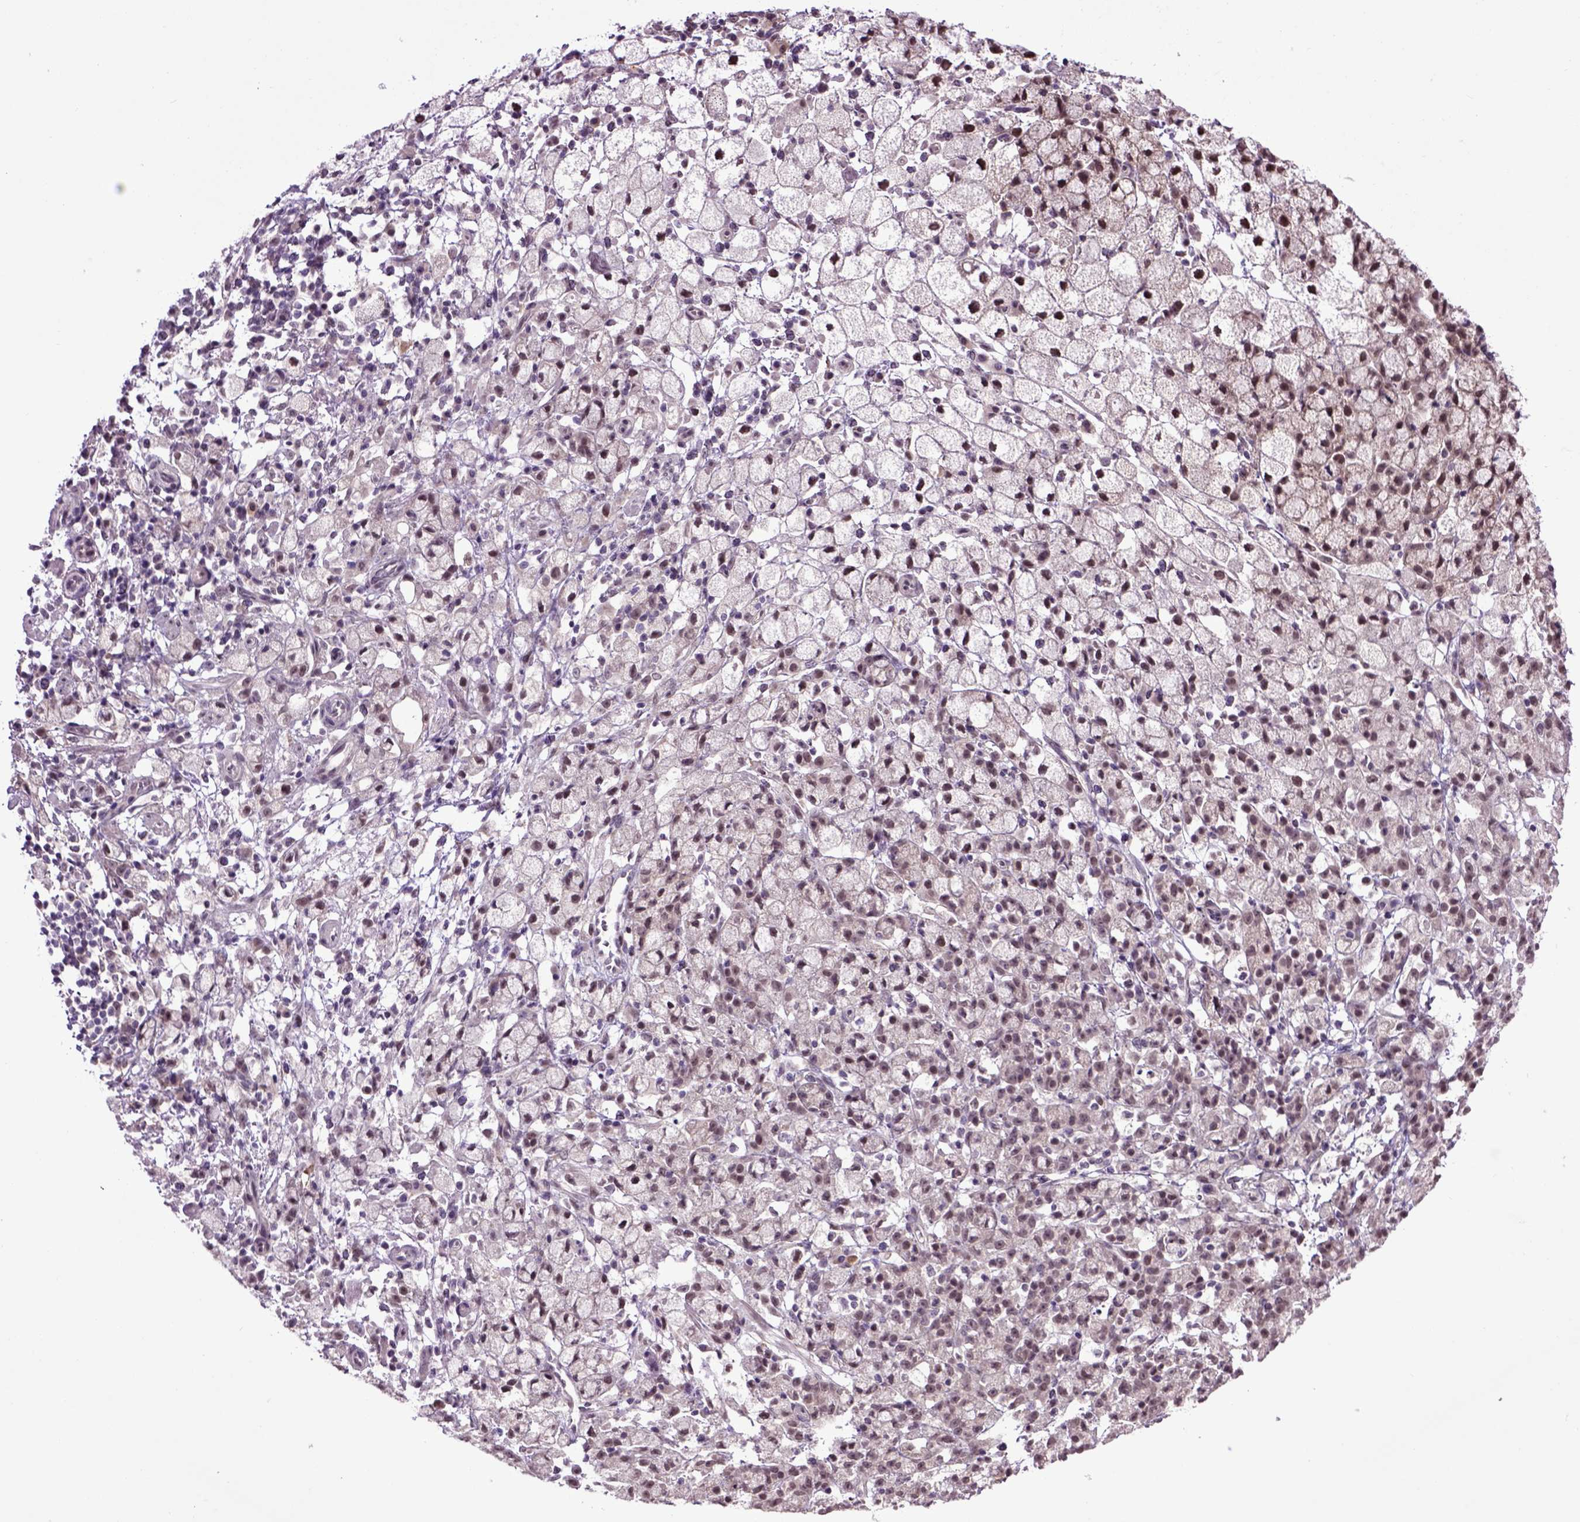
{"staining": {"intensity": "weak", "quantity": ">75%", "location": "nuclear"}, "tissue": "stomach cancer", "cell_type": "Tumor cells", "image_type": "cancer", "snomed": [{"axis": "morphology", "description": "Adenocarcinoma, NOS"}, {"axis": "topography", "description": "Stomach"}], "caption": "Protein expression analysis of stomach cancer reveals weak nuclear staining in approximately >75% of tumor cells.", "gene": "RAB43", "patient": {"sex": "male", "age": 58}}